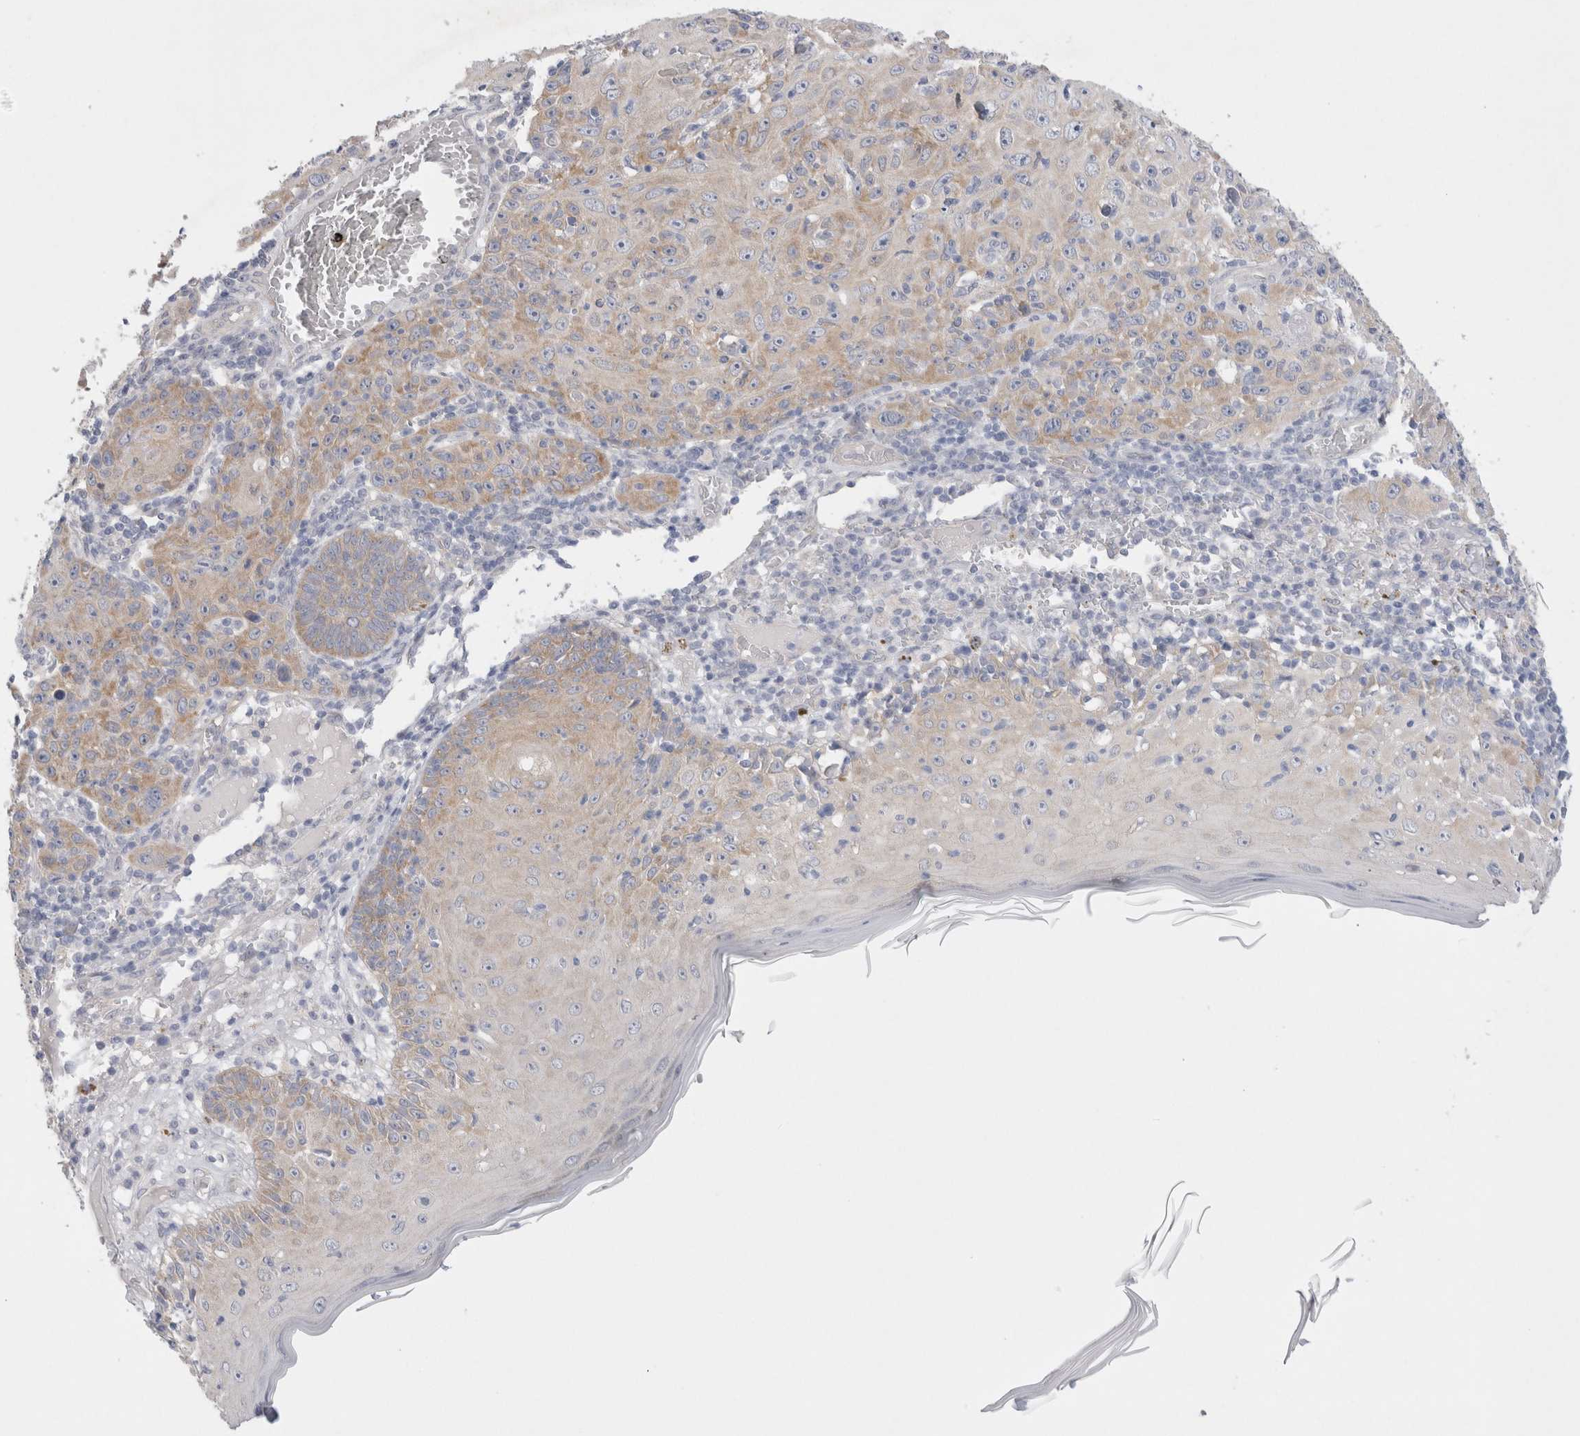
{"staining": {"intensity": "weak", "quantity": ">75%", "location": "cytoplasmic/membranous"}, "tissue": "skin cancer", "cell_type": "Tumor cells", "image_type": "cancer", "snomed": [{"axis": "morphology", "description": "Squamous cell carcinoma, NOS"}, {"axis": "topography", "description": "Skin"}], "caption": "Immunohistochemistry (IHC) (DAB (3,3'-diaminobenzidine)) staining of human squamous cell carcinoma (skin) exhibits weak cytoplasmic/membranous protein positivity in about >75% of tumor cells.", "gene": "WIPF2", "patient": {"sex": "female", "age": 88}}